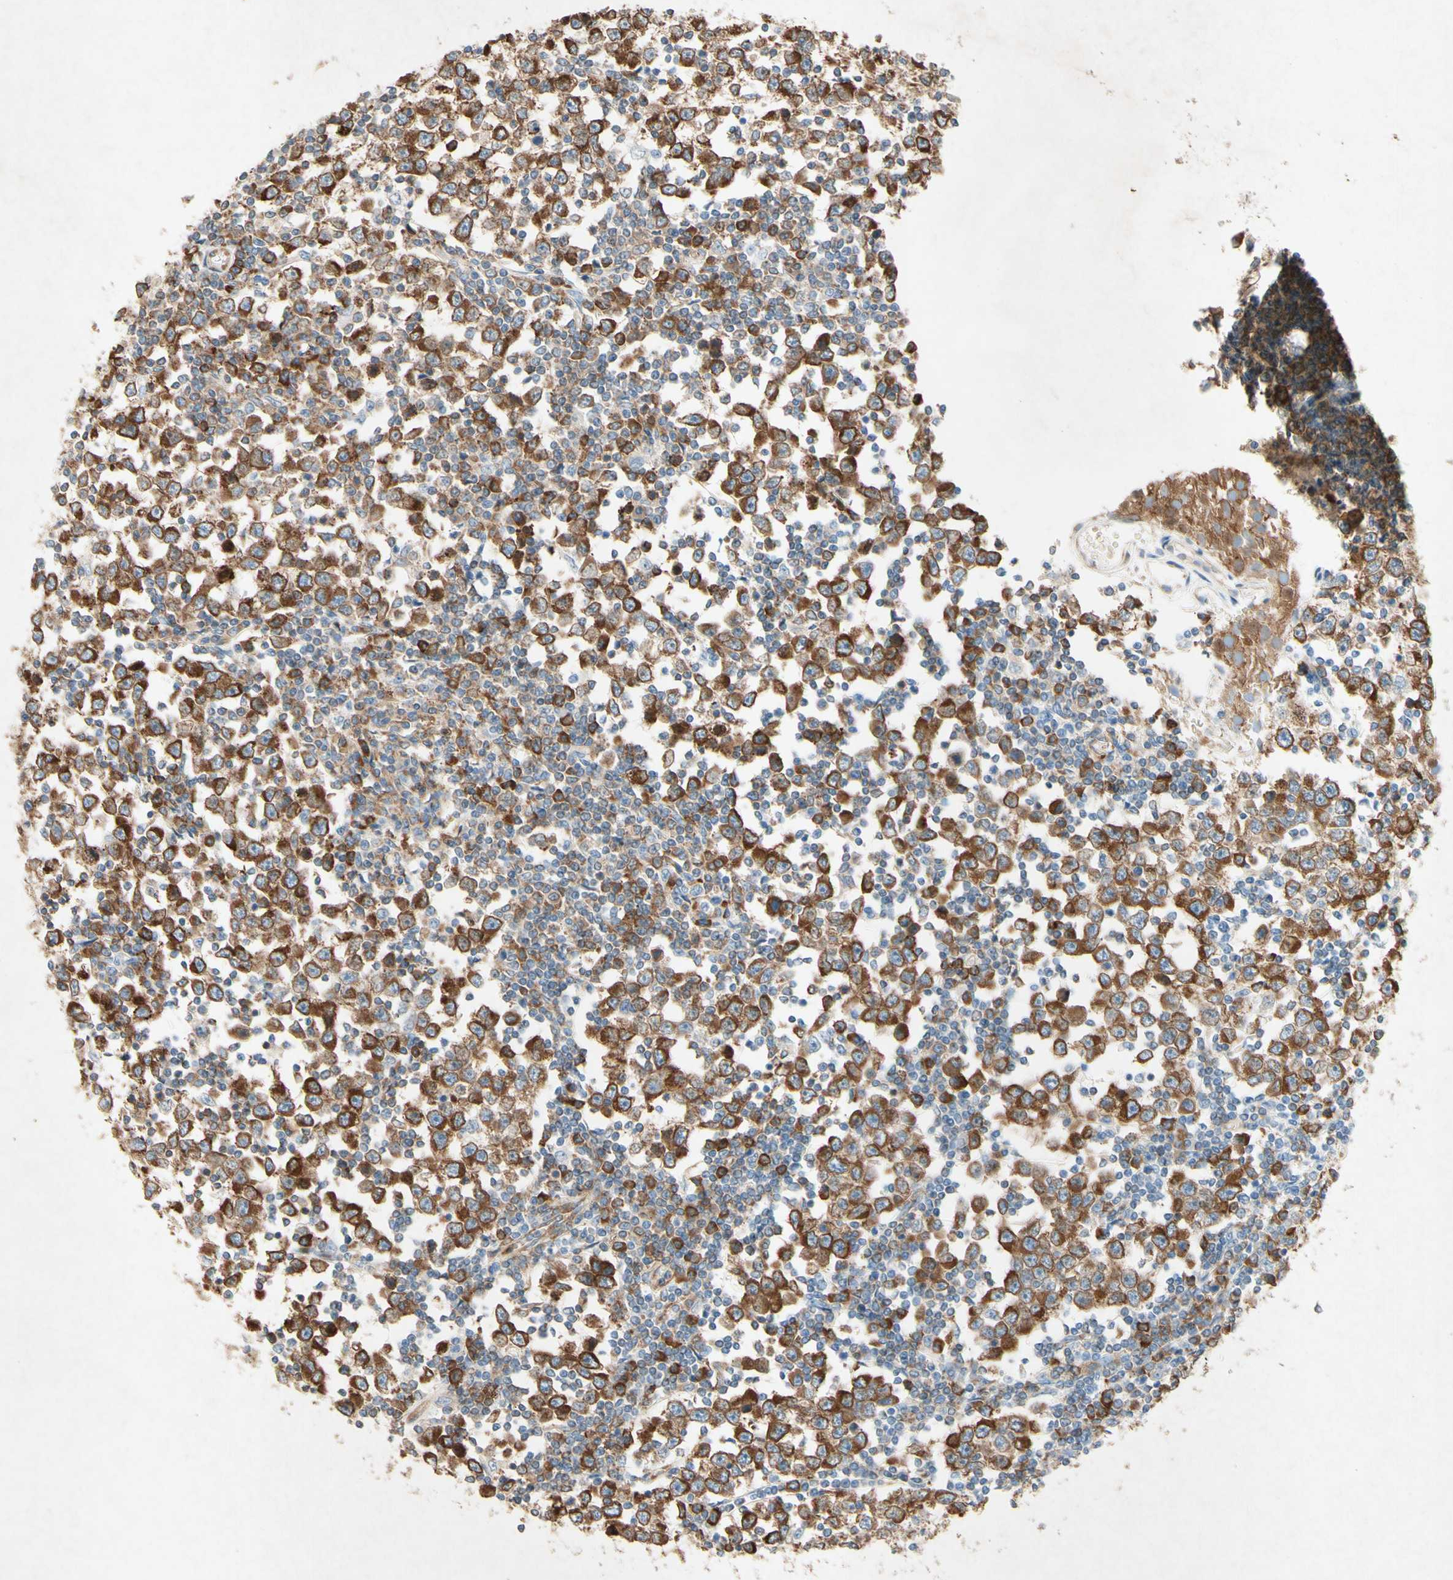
{"staining": {"intensity": "strong", "quantity": ">75%", "location": "cytoplasmic/membranous"}, "tissue": "testis cancer", "cell_type": "Tumor cells", "image_type": "cancer", "snomed": [{"axis": "morphology", "description": "Seminoma, NOS"}, {"axis": "topography", "description": "Testis"}], "caption": "Immunohistochemical staining of testis cancer (seminoma) reveals high levels of strong cytoplasmic/membranous protein positivity in approximately >75% of tumor cells.", "gene": "PABPC1", "patient": {"sex": "male", "age": 65}}